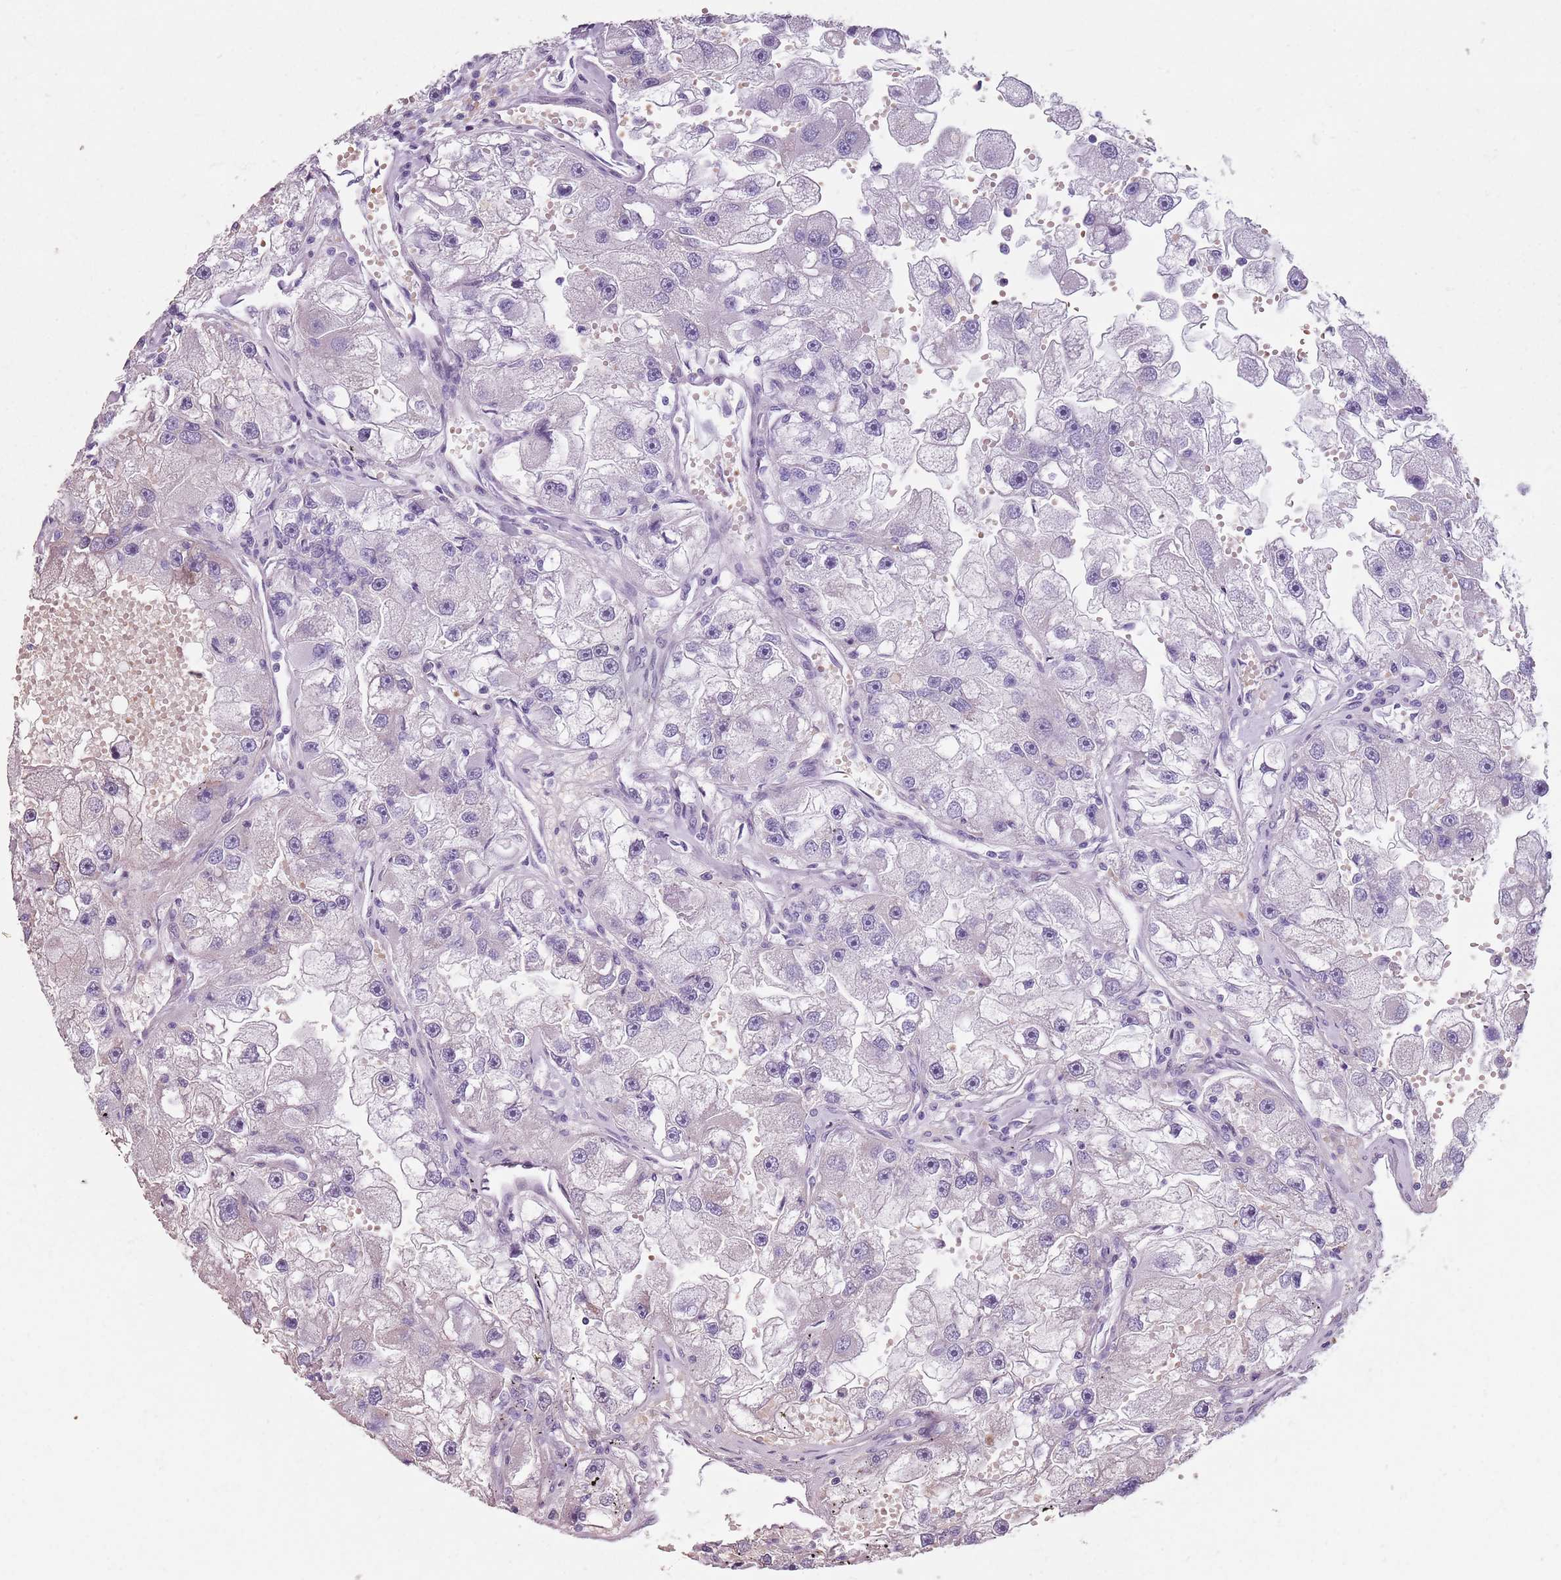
{"staining": {"intensity": "negative", "quantity": "none", "location": "none"}, "tissue": "renal cancer", "cell_type": "Tumor cells", "image_type": "cancer", "snomed": [{"axis": "morphology", "description": "Adenocarcinoma, NOS"}, {"axis": "topography", "description": "Kidney"}], "caption": "Immunohistochemical staining of human renal adenocarcinoma displays no significant expression in tumor cells.", "gene": "SPESP1", "patient": {"sex": "male", "age": 63}}